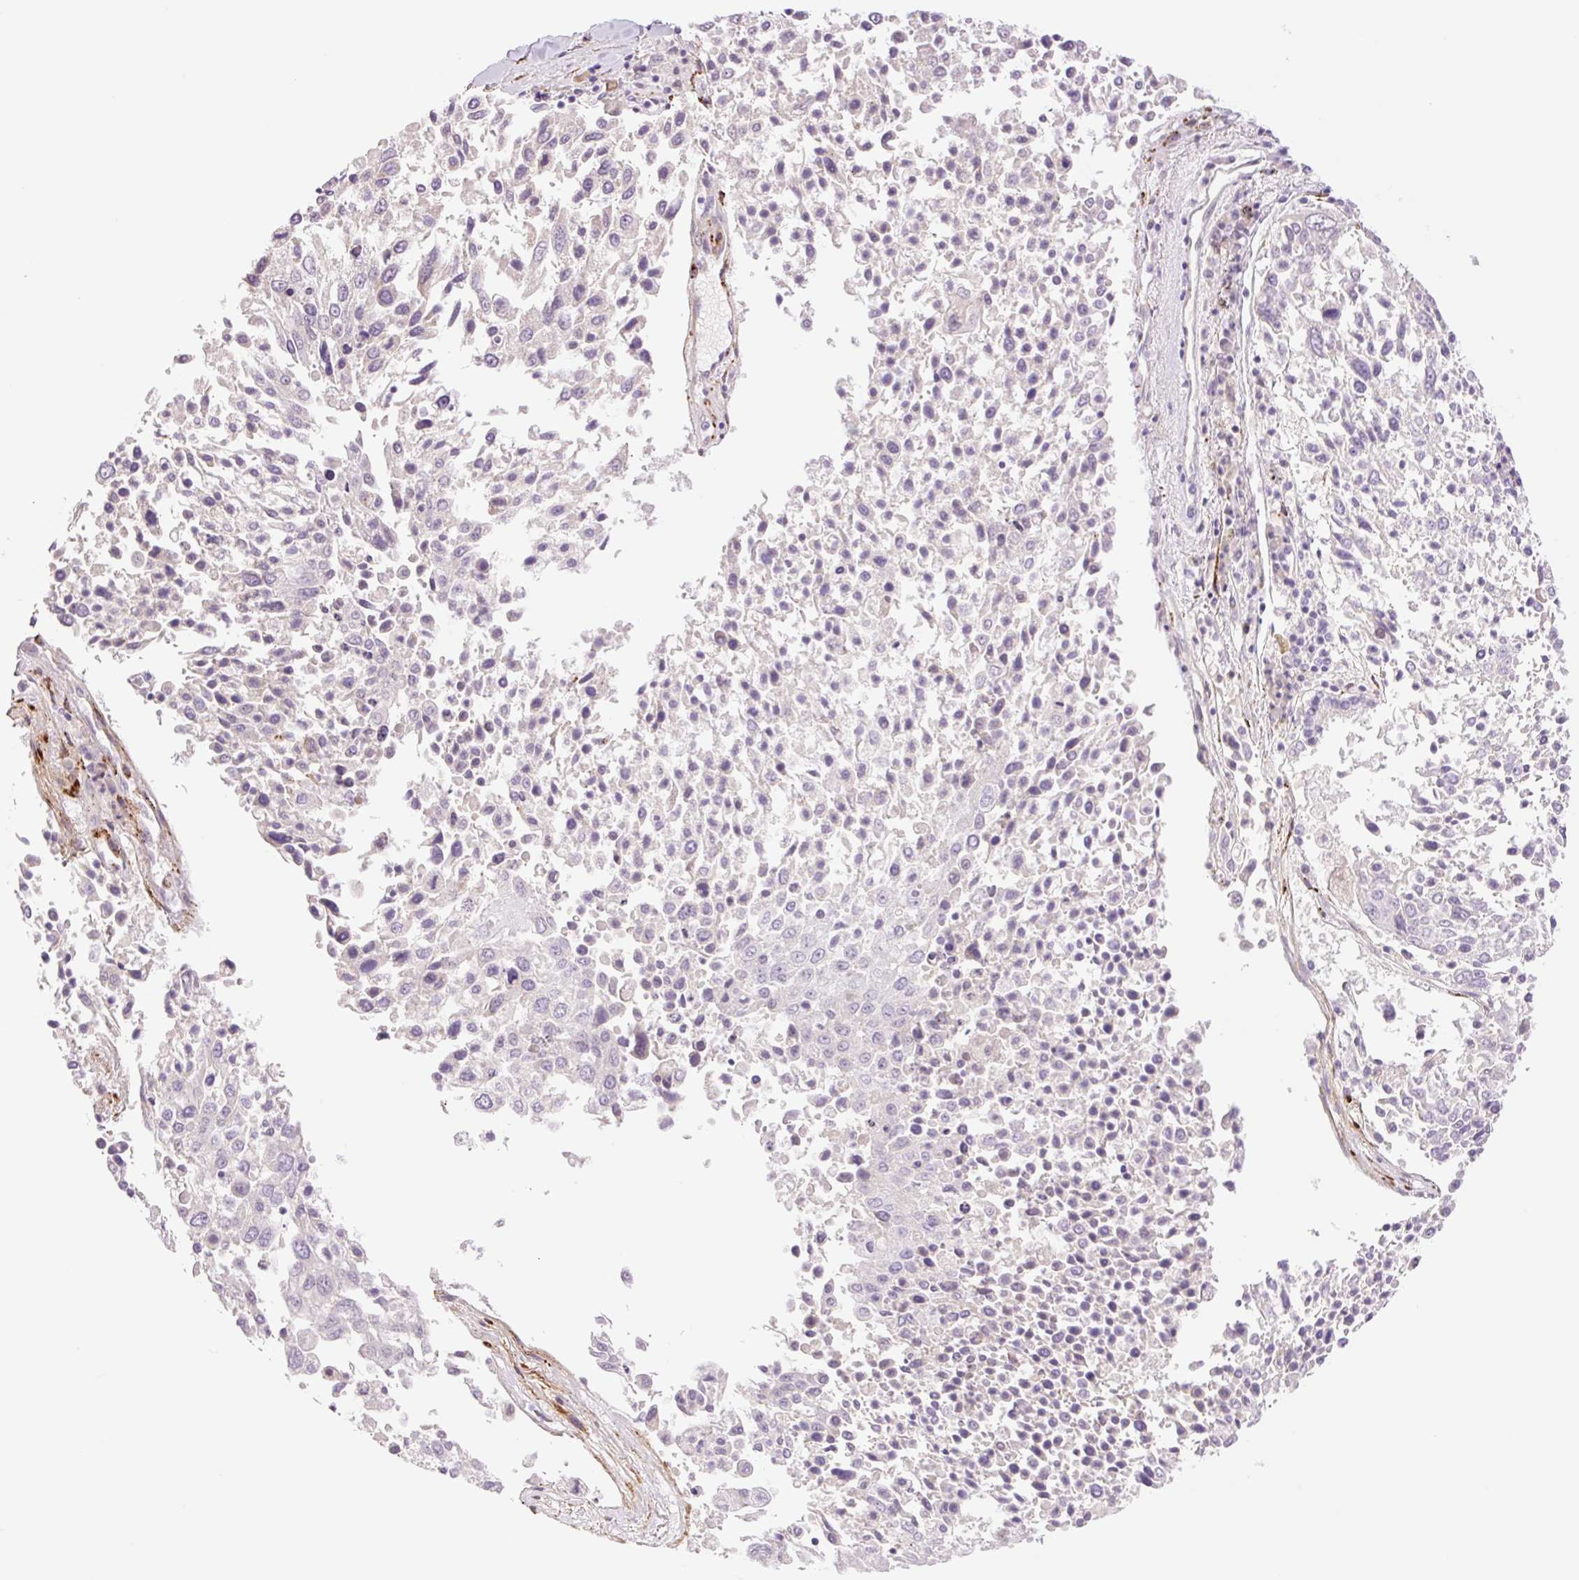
{"staining": {"intensity": "negative", "quantity": "none", "location": "none"}, "tissue": "lung cancer", "cell_type": "Tumor cells", "image_type": "cancer", "snomed": [{"axis": "morphology", "description": "Squamous cell carcinoma, NOS"}, {"axis": "topography", "description": "Lung"}], "caption": "IHC image of lung cancer stained for a protein (brown), which demonstrates no staining in tumor cells.", "gene": "COL5A1", "patient": {"sex": "male", "age": 65}}